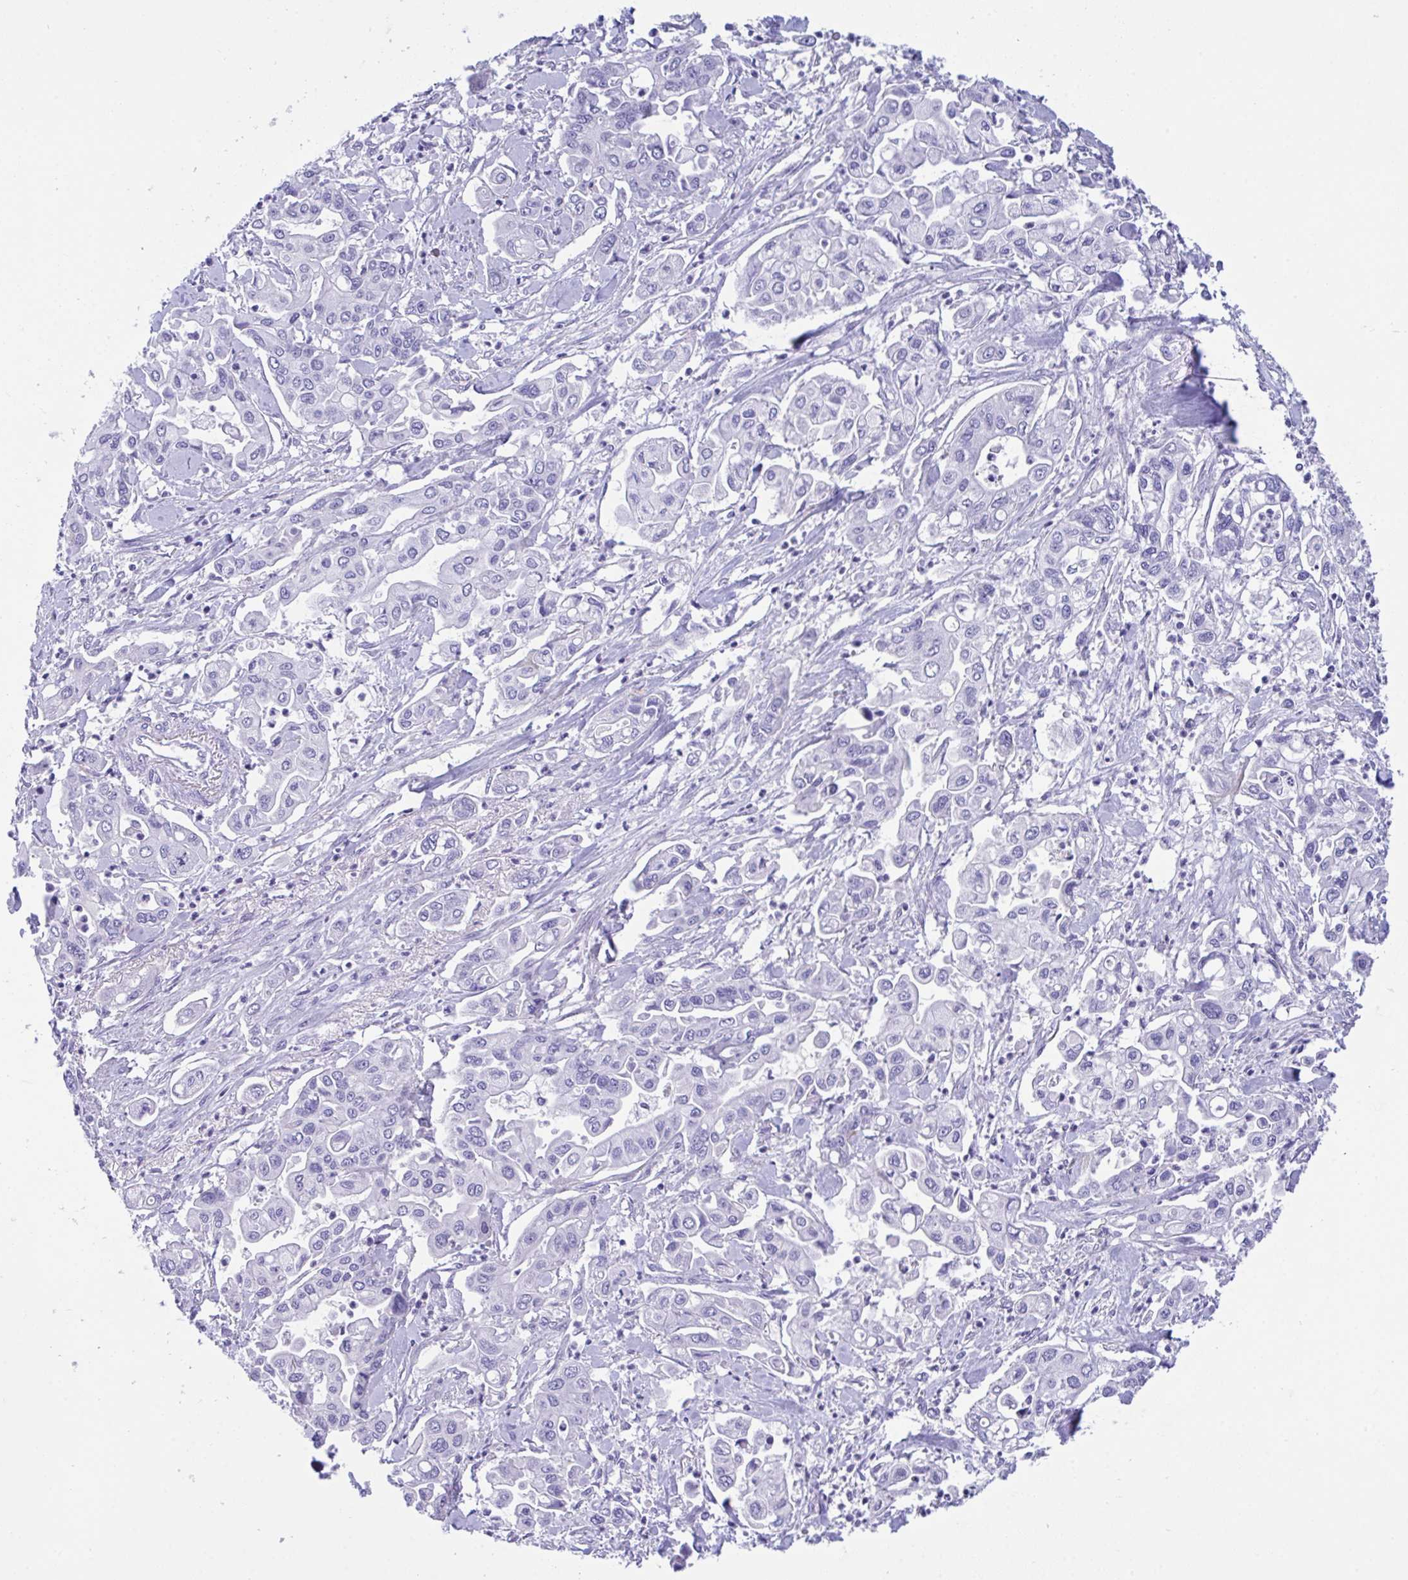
{"staining": {"intensity": "negative", "quantity": "none", "location": "none"}, "tissue": "pancreatic cancer", "cell_type": "Tumor cells", "image_type": "cancer", "snomed": [{"axis": "morphology", "description": "Adenocarcinoma, NOS"}, {"axis": "topography", "description": "Pancreas"}], "caption": "Tumor cells are negative for protein expression in human pancreatic cancer (adenocarcinoma).", "gene": "CA10", "patient": {"sex": "male", "age": 62}}